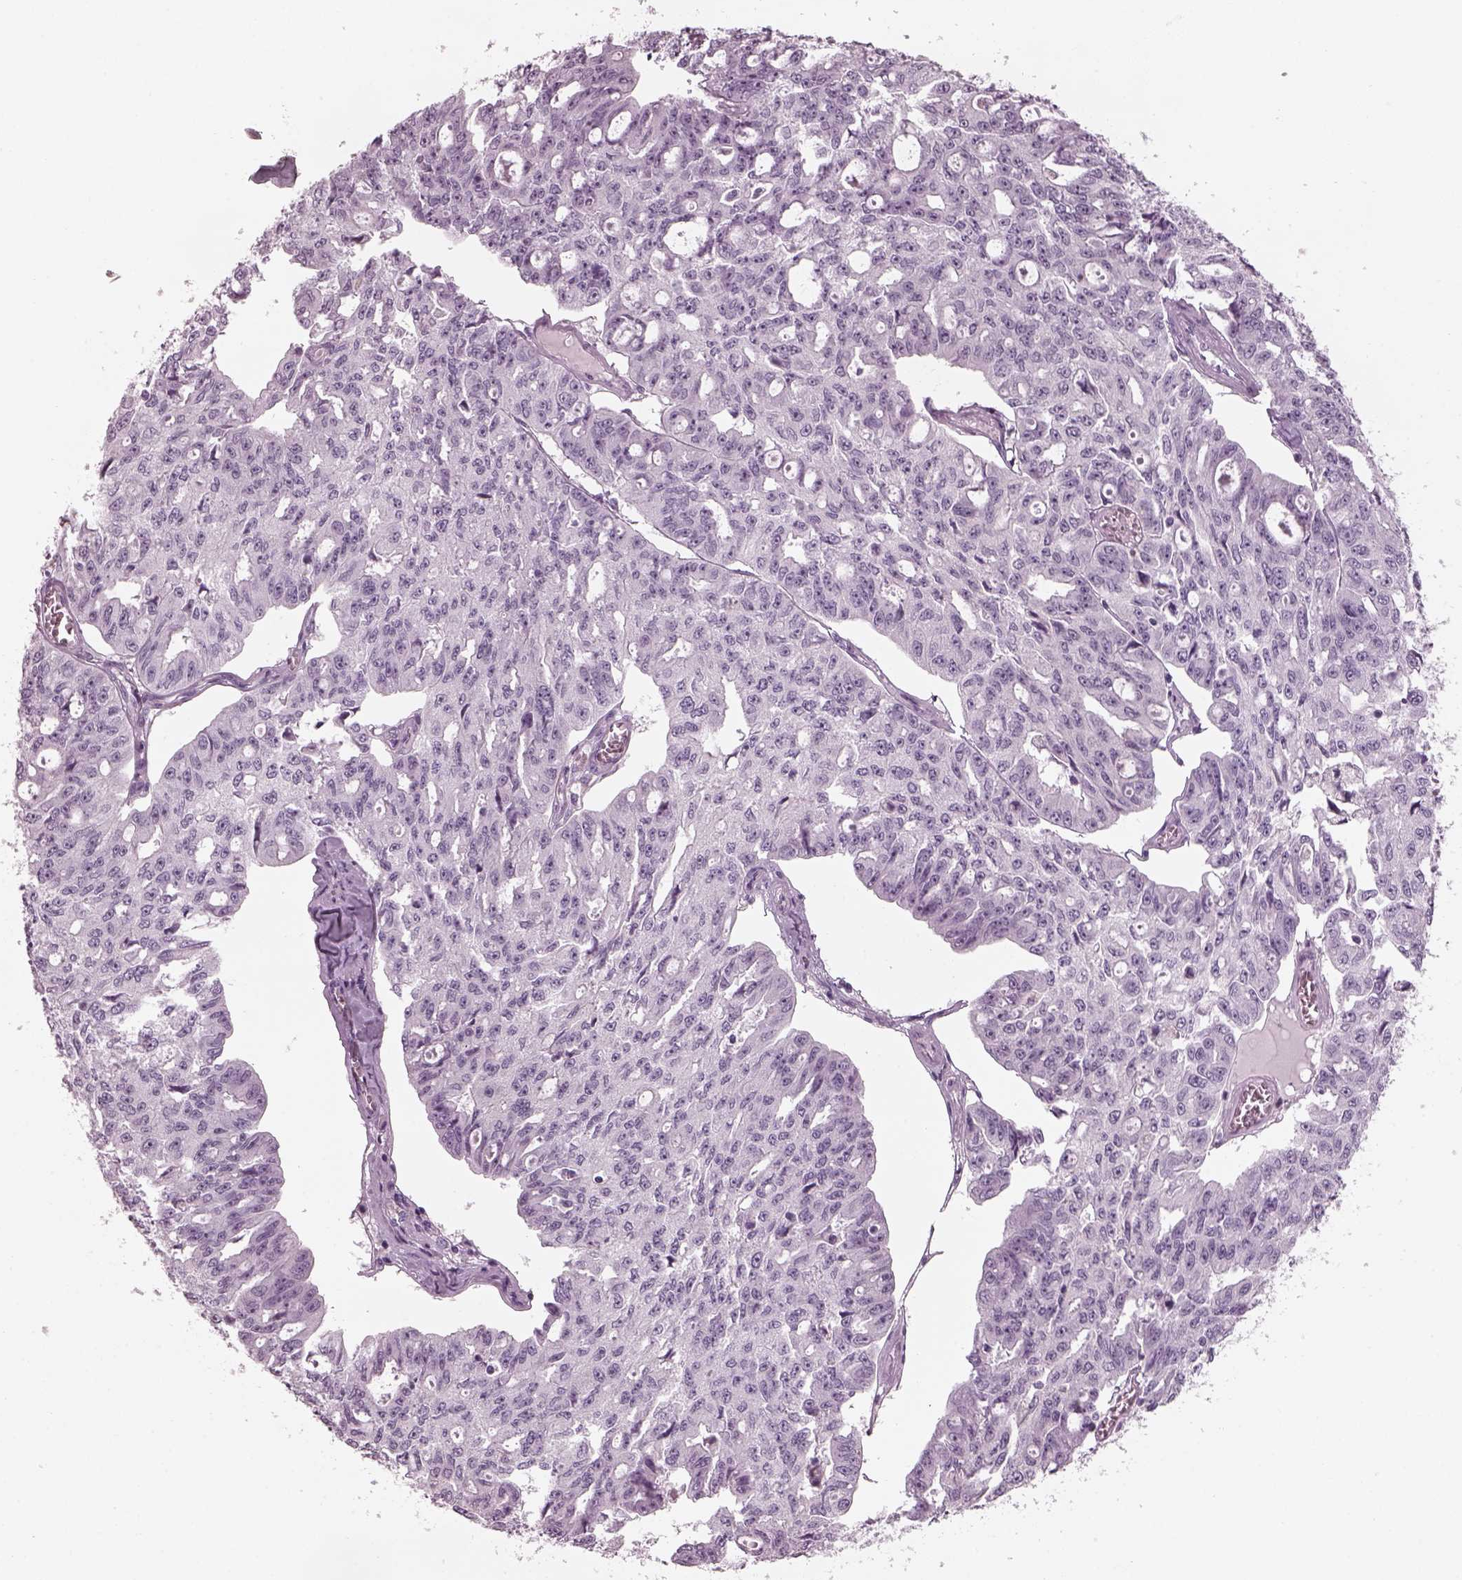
{"staining": {"intensity": "negative", "quantity": "none", "location": "none"}, "tissue": "ovarian cancer", "cell_type": "Tumor cells", "image_type": "cancer", "snomed": [{"axis": "morphology", "description": "Carcinoma, endometroid"}, {"axis": "topography", "description": "Ovary"}], "caption": "Immunohistochemistry (IHC) histopathology image of endometroid carcinoma (ovarian) stained for a protein (brown), which demonstrates no staining in tumor cells.", "gene": "RCVRN", "patient": {"sex": "female", "age": 65}}